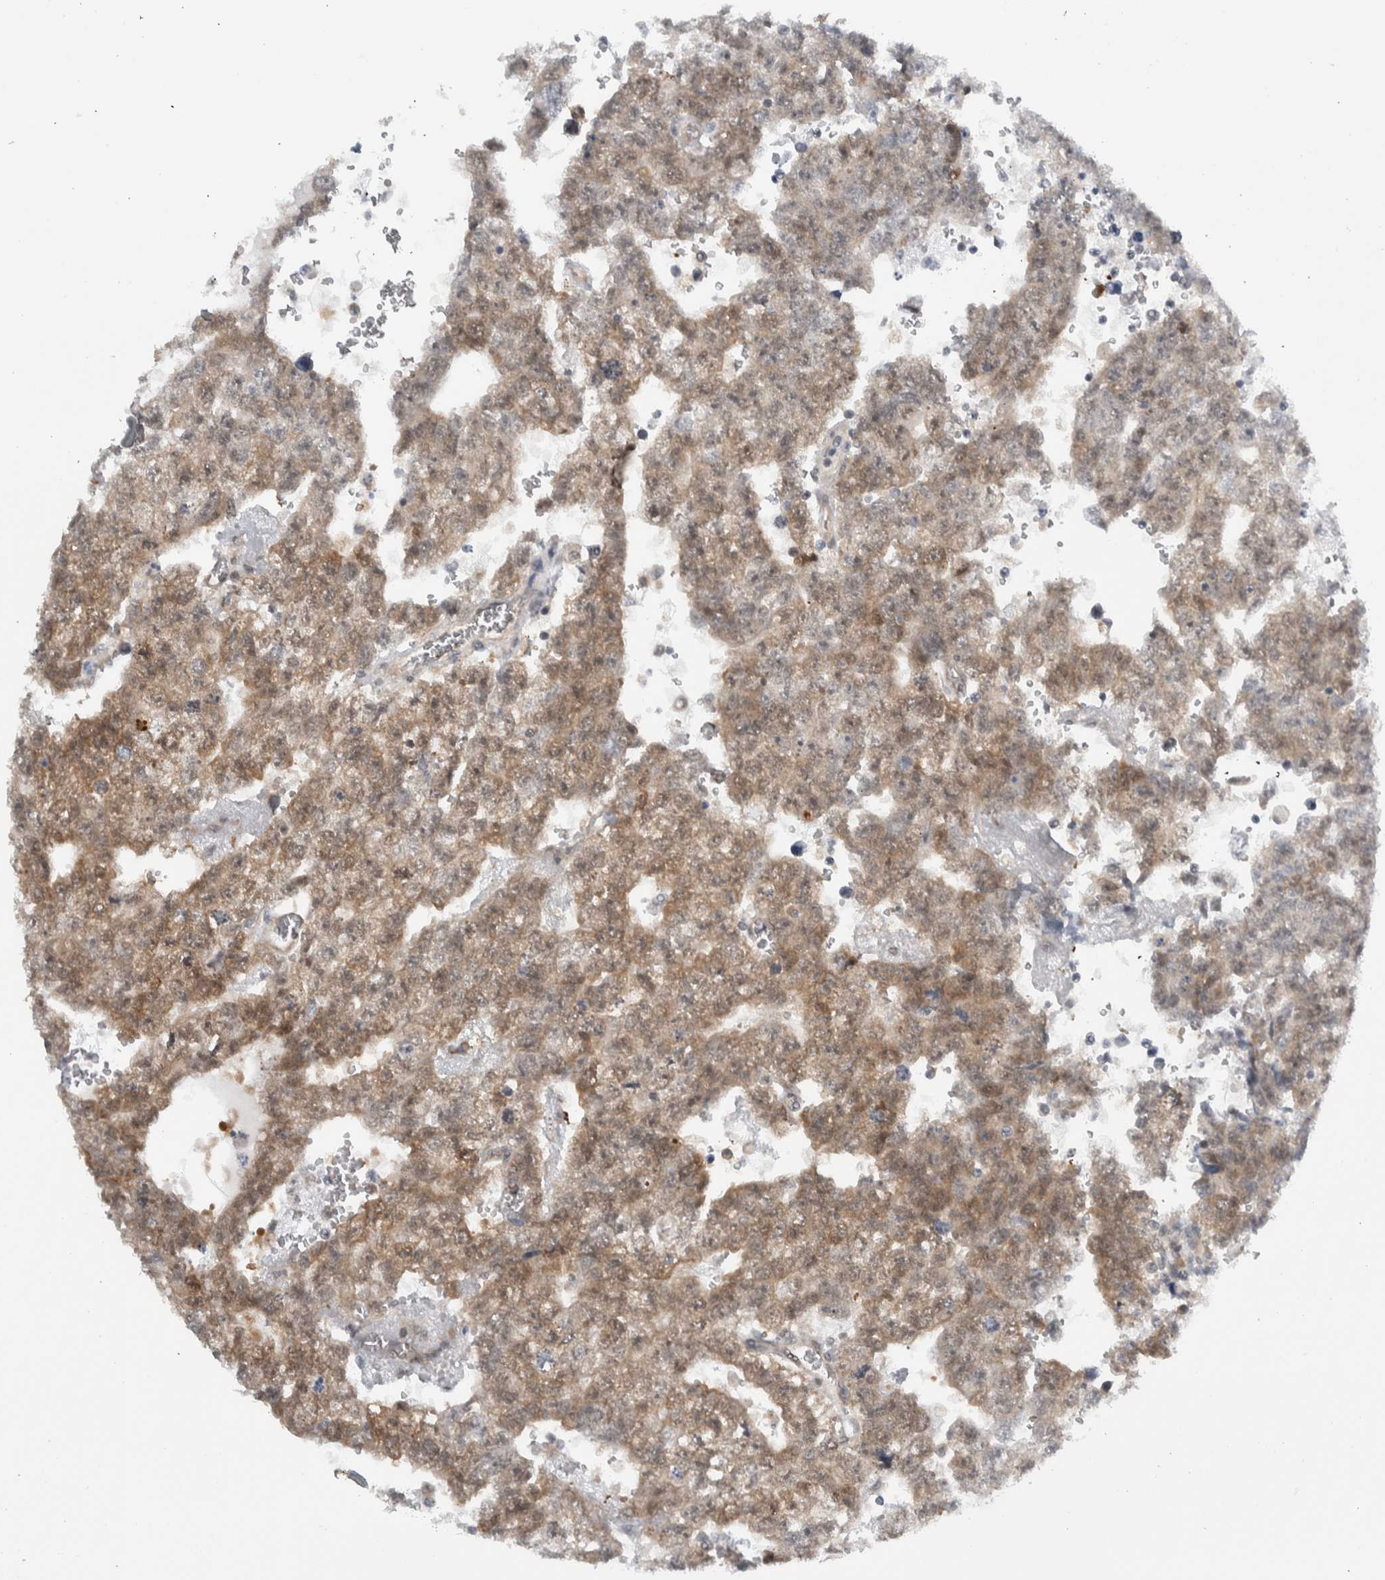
{"staining": {"intensity": "moderate", "quantity": ">75%", "location": "cytoplasmic/membranous"}, "tissue": "testis cancer", "cell_type": "Tumor cells", "image_type": "cancer", "snomed": [{"axis": "morphology", "description": "Seminoma, NOS"}, {"axis": "morphology", "description": "Carcinoma, Embryonal, NOS"}, {"axis": "topography", "description": "Testis"}], "caption": "The immunohistochemical stain highlights moderate cytoplasmic/membranous expression in tumor cells of testis cancer (embryonal carcinoma) tissue. Nuclei are stained in blue.", "gene": "CCDC43", "patient": {"sex": "male", "age": 38}}